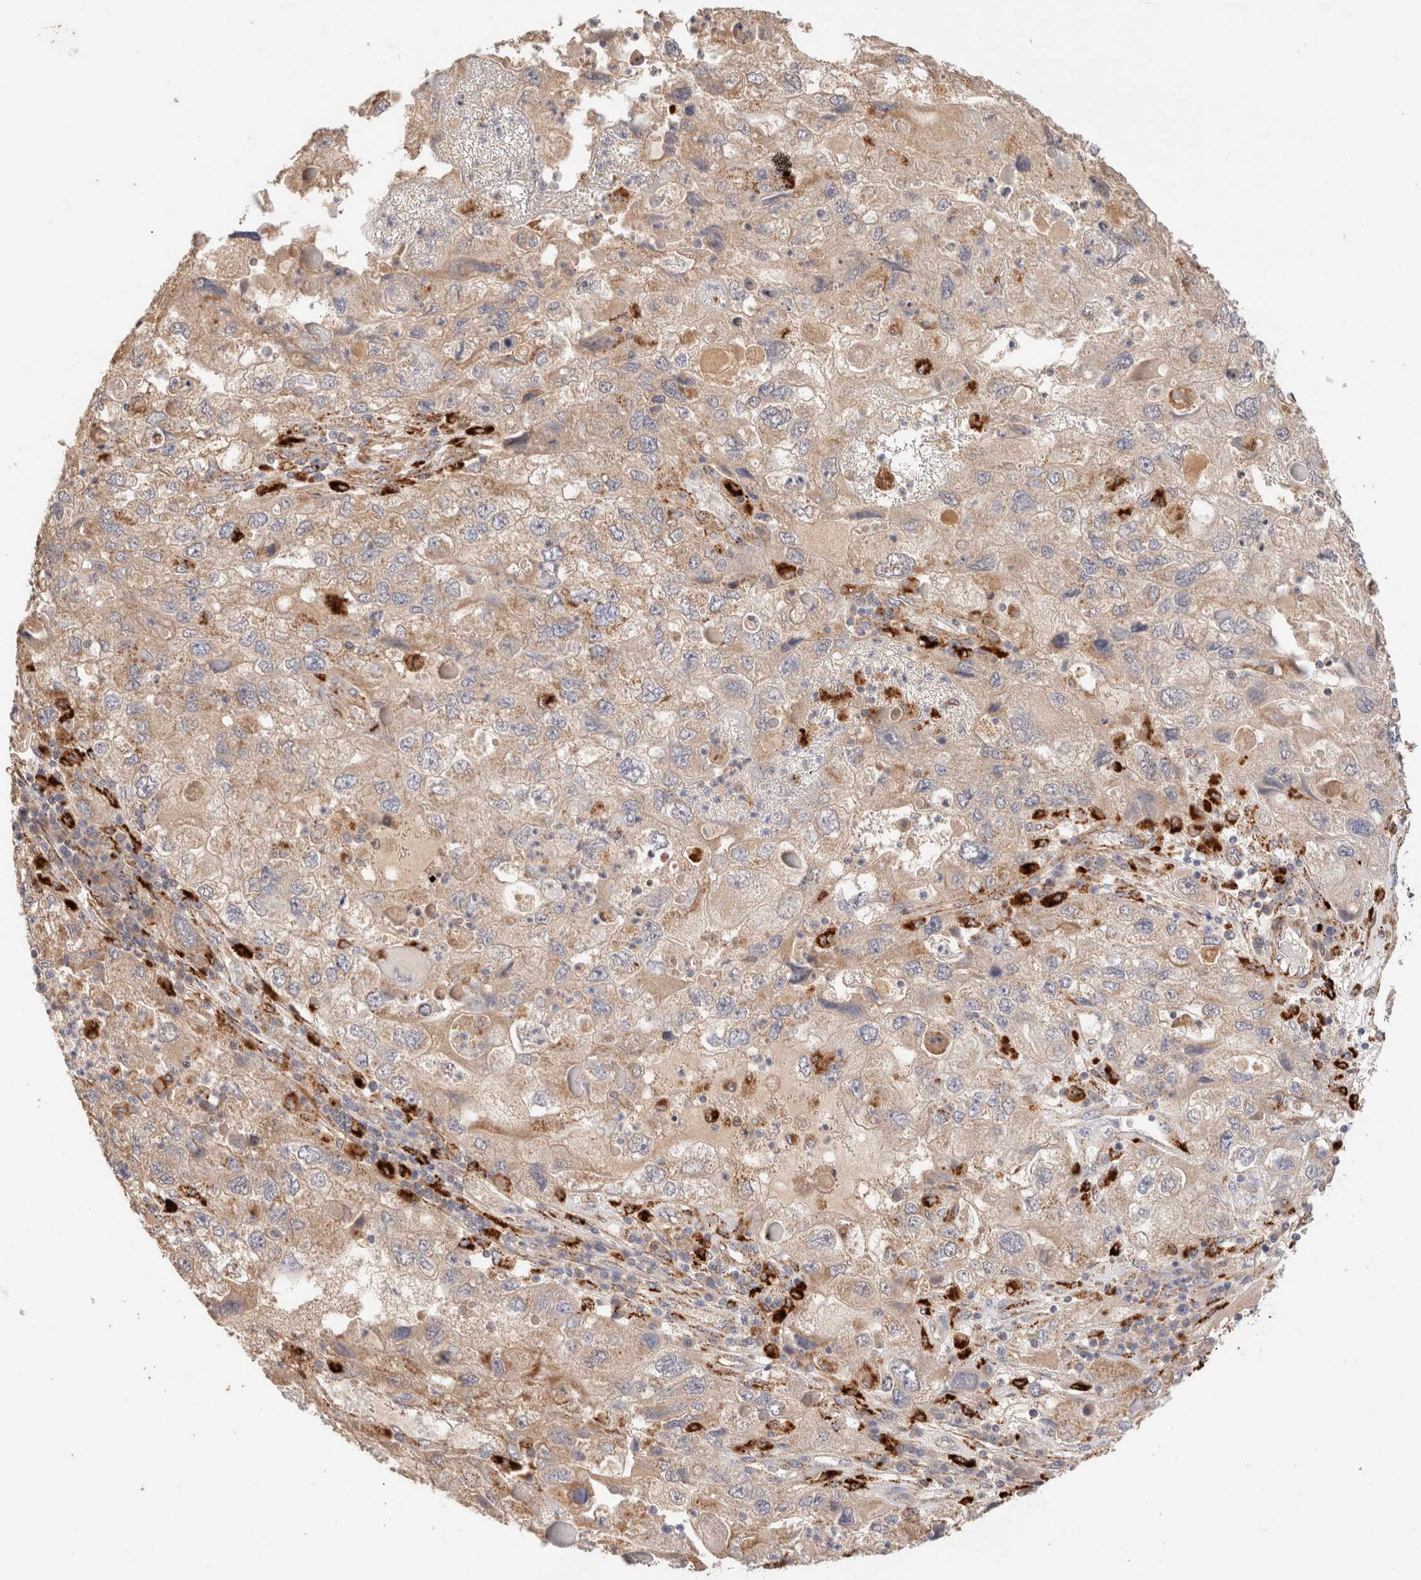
{"staining": {"intensity": "weak", "quantity": ">75%", "location": "cytoplasmic/membranous"}, "tissue": "endometrial cancer", "cell_type": "Tumor cells", "image_type": "cancer", "snomed": [{"axis": "morphology", "description": "Adenocarcinoma, NOS"}, {"axis": "topography", "description": "Endometrium"}], "caption": "A brown stain shows weak cytoplasmic/membranous expression of a protein in human endometrial cancer (adenocarcinoma) tumor cells.", "gene": "RABEPK", "patient": {"sex": "female", "age": 49}}